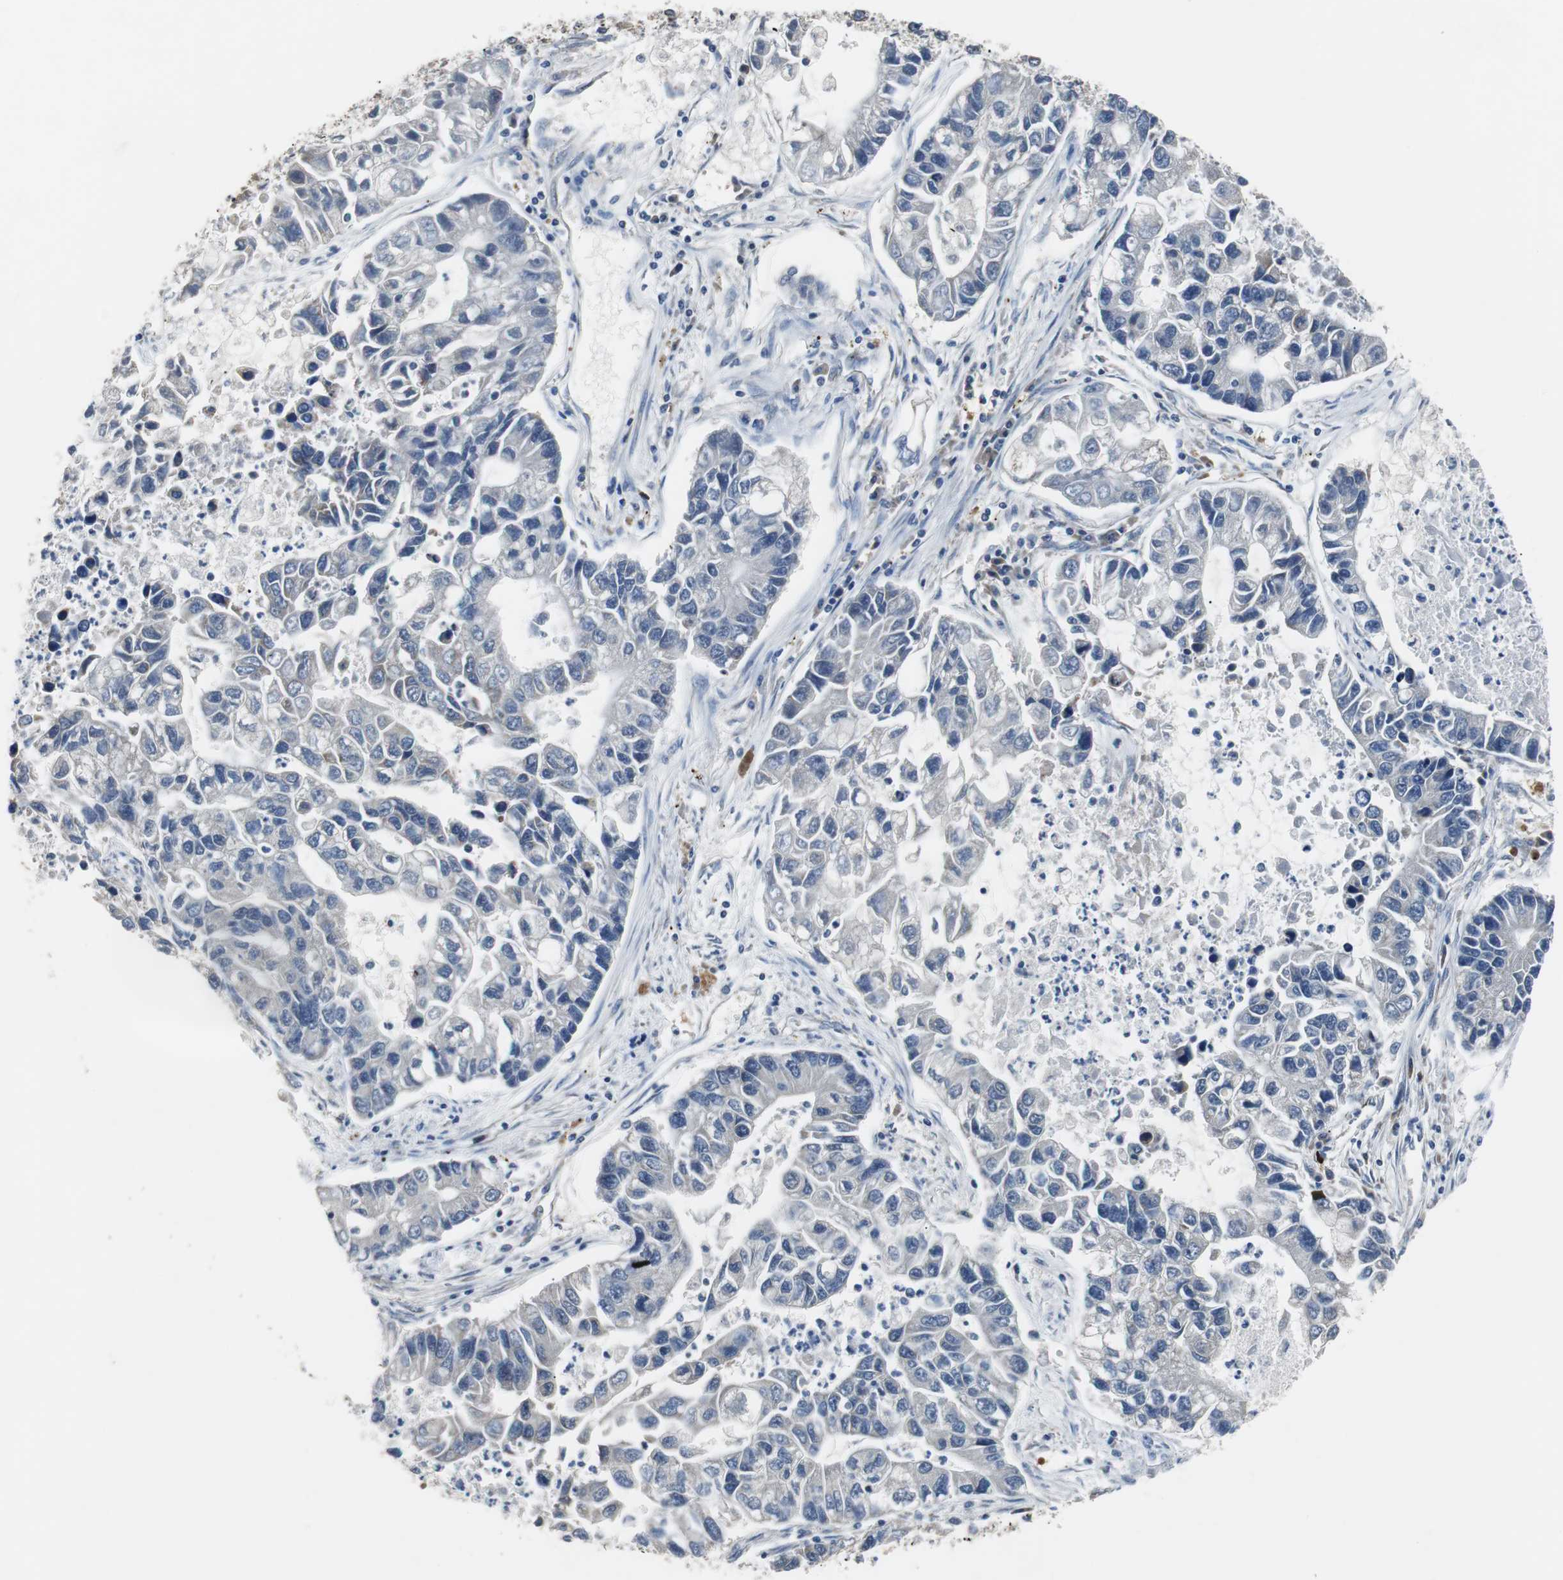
{"staining": {"intensity": "negative", "quantity": "none", "location": "none"}, "tissue": "lung cancer", "cell_type": "Tumor cells", "image_type": "cancer", "snomed": [{"axis": "morphology", "description": "Adenocarcinoma, NOS"}, {"axis": "topography", "description": "Lung"}], "caption": "IHC photomicrograph of adenocarcinoma (lung) stained for a protein (brown), which reveals no staining in tumor cells.", "gene": "PITRM1", "patient": {"sex": "female", "age": 51}}